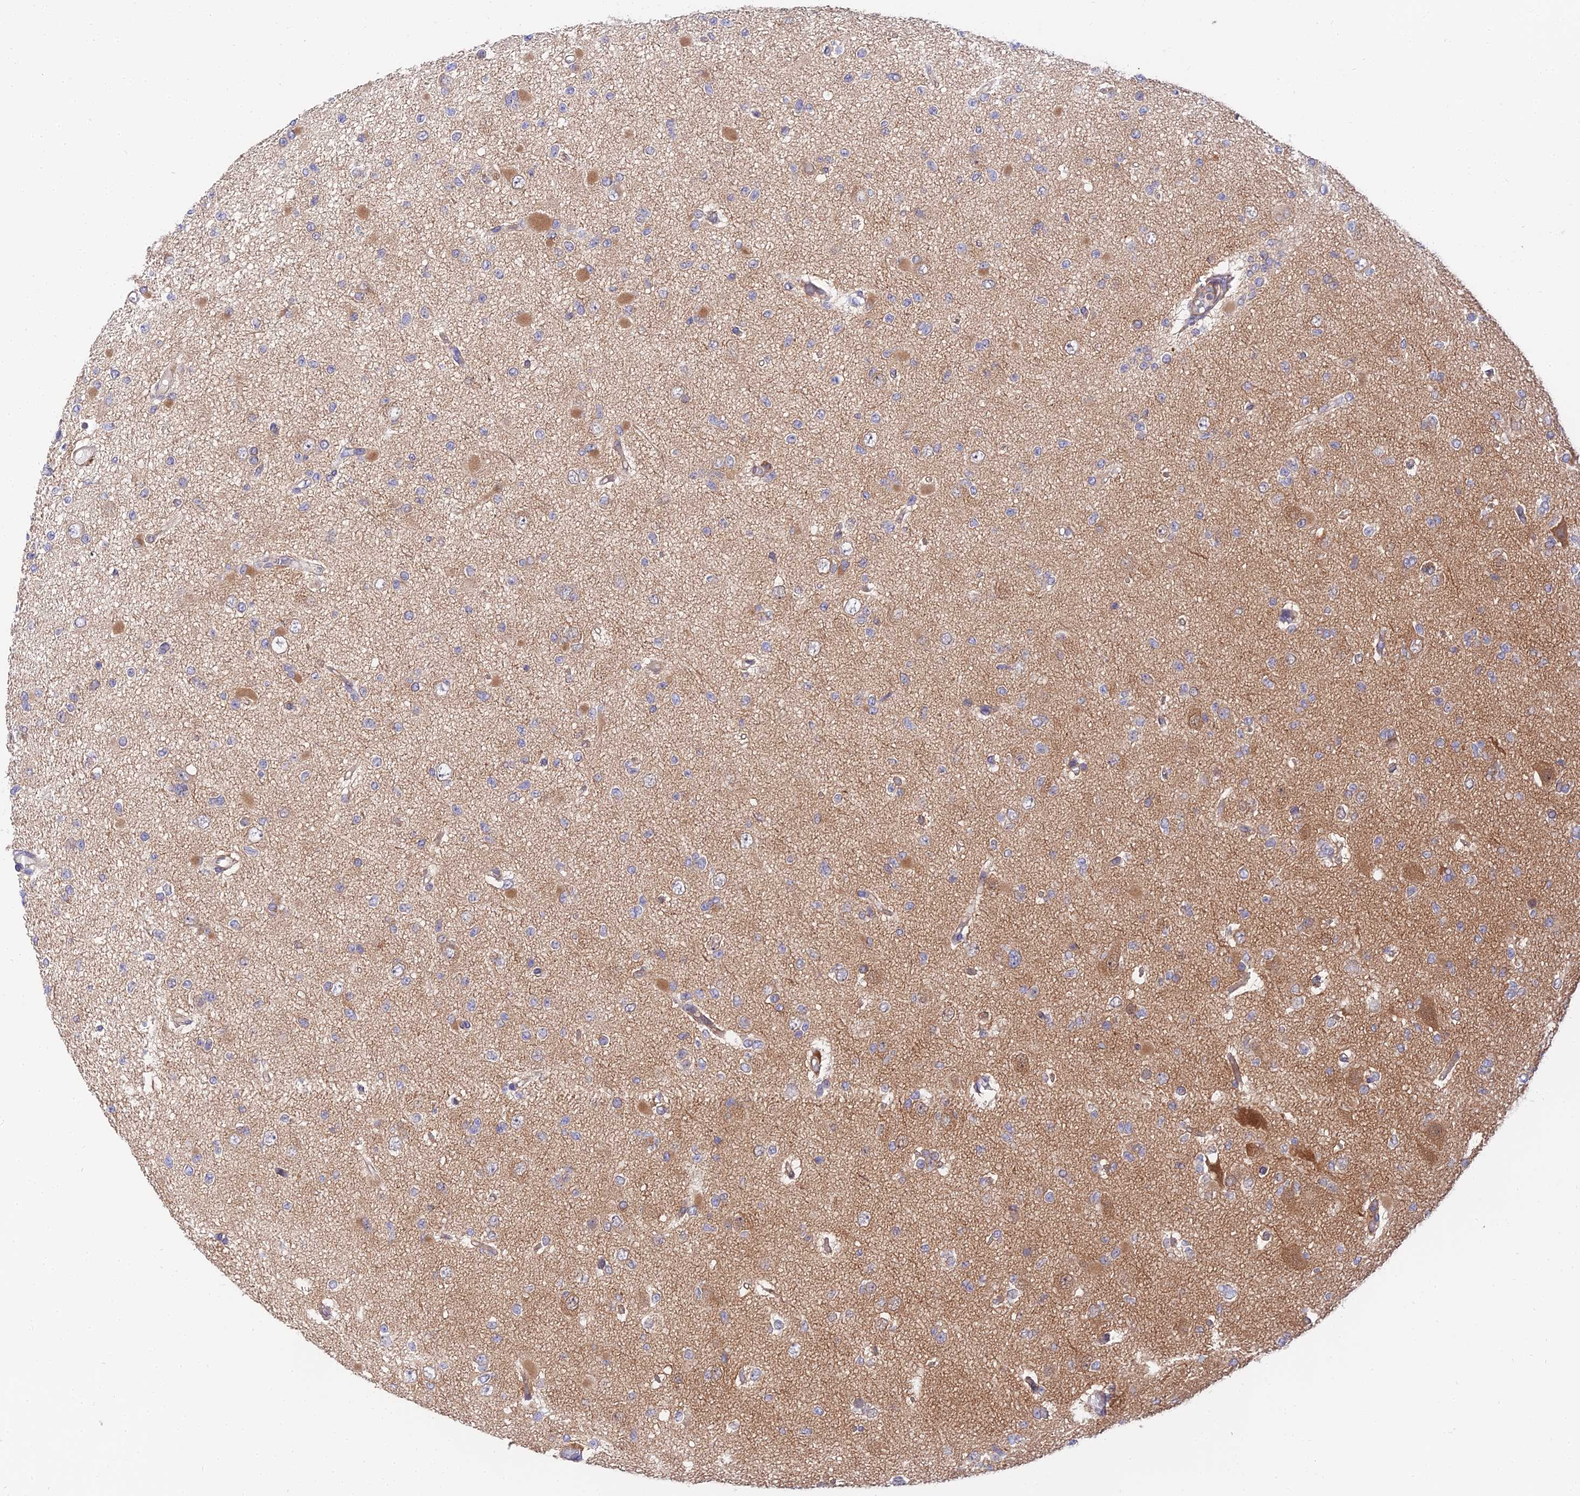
{"staining": {"intensity": "weak", "quantity": "<25%", "location": "cytoplasmic/membranous"}, "tissue": "glioma", "cell_type": "Tumor cells", "image_type": "cancer", "snomed": [{"axis": "morphology", "description": "Glioma, malignant, Low grade"}, {"axis": "topography", "description": "Brain"}], "caption": "Image shows no significant protein expression in tumor cells of malignant low-grade glioma.", "gene": "PPP2R2C", "patient": {"sex": "female", "age": 22}}